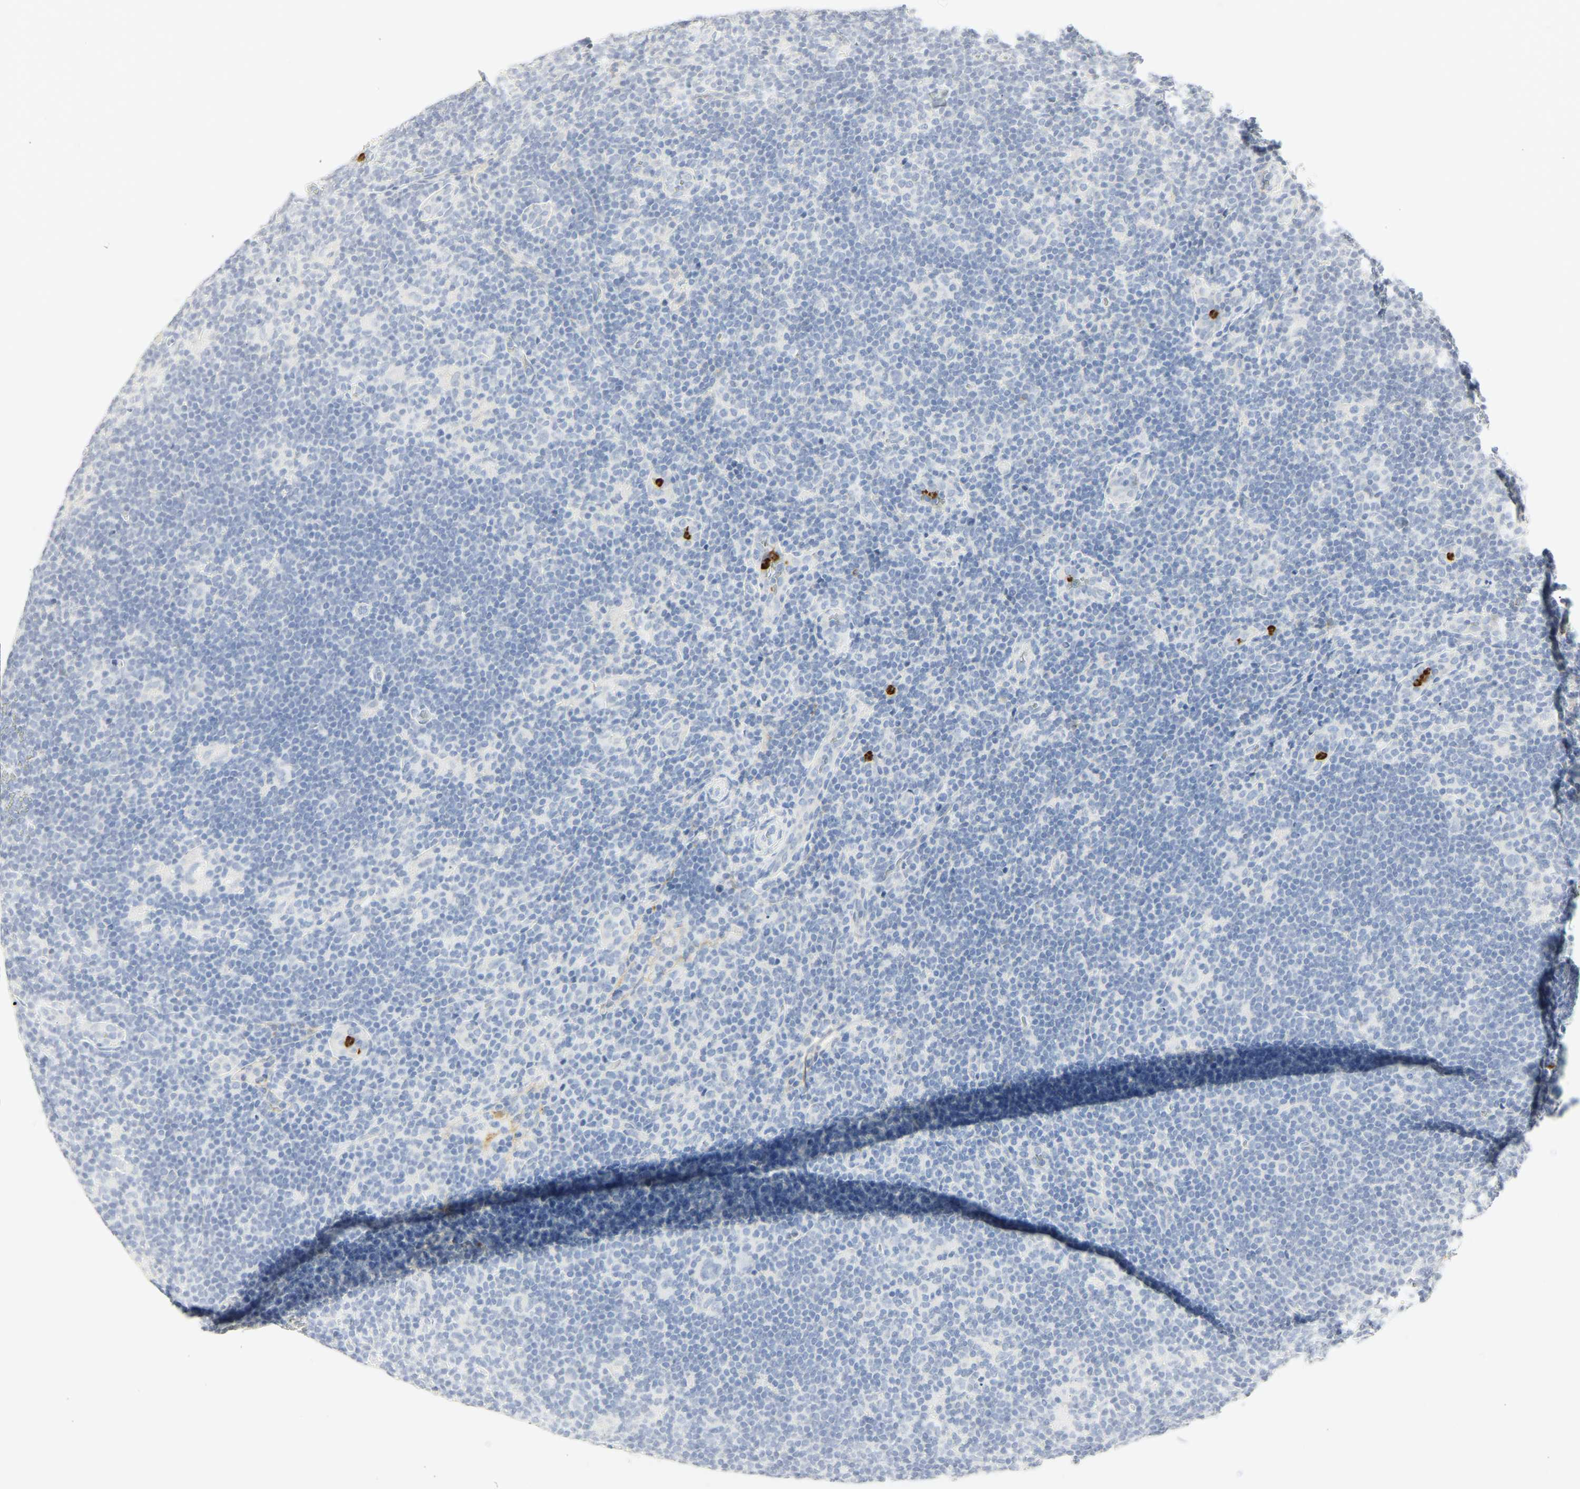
{"staining": {"intensity": "negative", "quantity": "none", "location": "none"}, "tissue": "lymphoma", "cell_type": "Tumor cells", "image_type": "cancer", "snomed": [{"axis": "morphology", "description": "Hodgkin's disease, NOS"}, {"axis": "topography", "description": "Lymph node"}], "caption": "There is no significant staining in tumor cells of Hodgkin's disease.", "gene": "CEACAM5", "patient": {"sex": "female", "age": 57}}